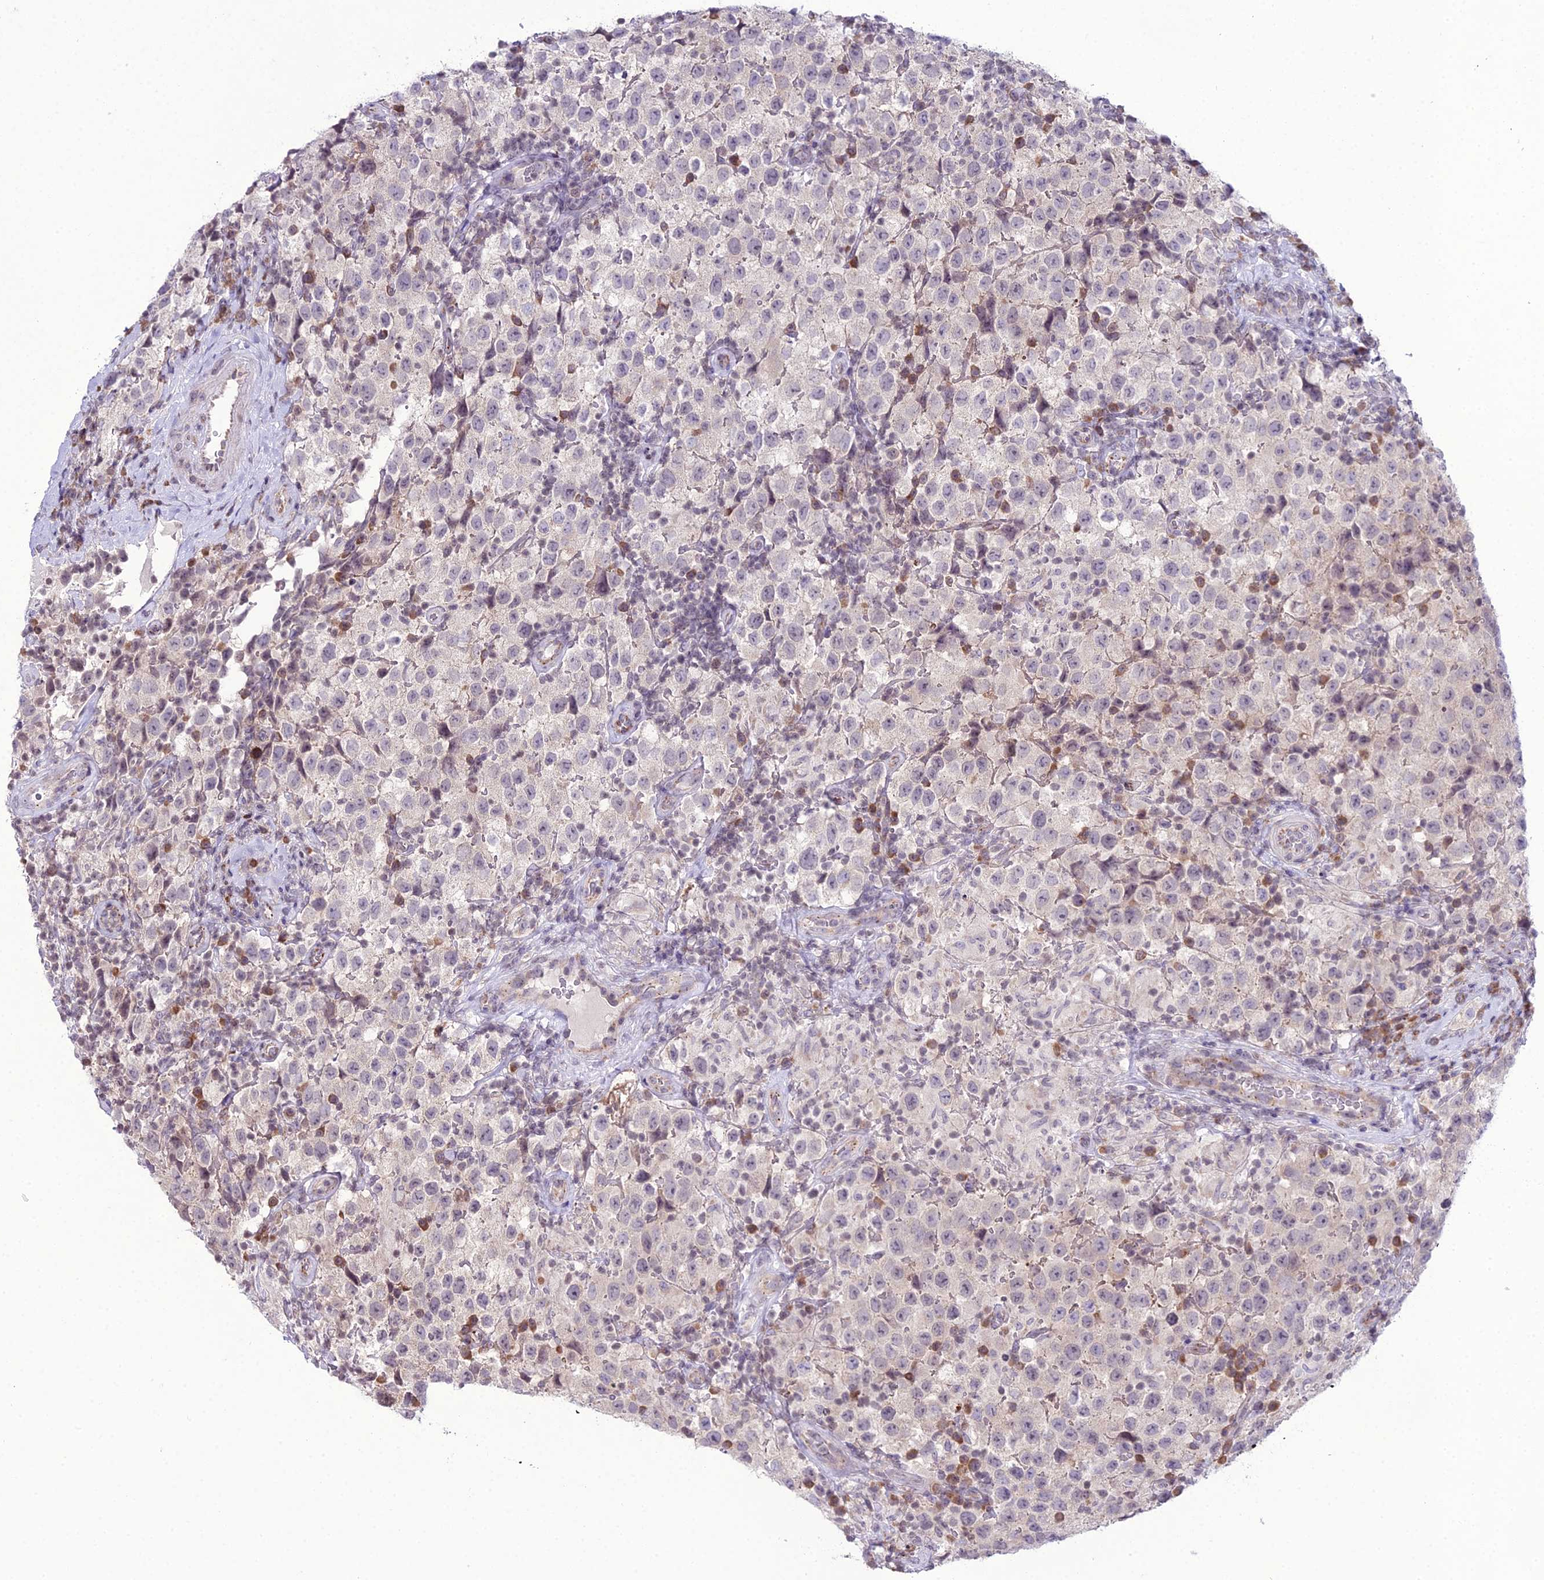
{"staining": {"intensity": "negative", "quantity": "none", "location": "none"}, "tissue": "testis cancer", "cell_type": "Tumor cells", "image_type": "cancer", "snomed": [{"axis": "morphology", "description": "Seminoma, NOS"}, {"axis": "morphology", "description": "Carcinoma, Embryonal, NOS"}, {"axis": "topography", "description": "Testis"}], "caption": "Tumor cells show no significant protein staining in testis cancer (embryonal carcinoma). (DAB immunohistochemistry (IHC), high magnification).", "gene": "RPS26", "patient": {"sex": "male", "age": 41}}